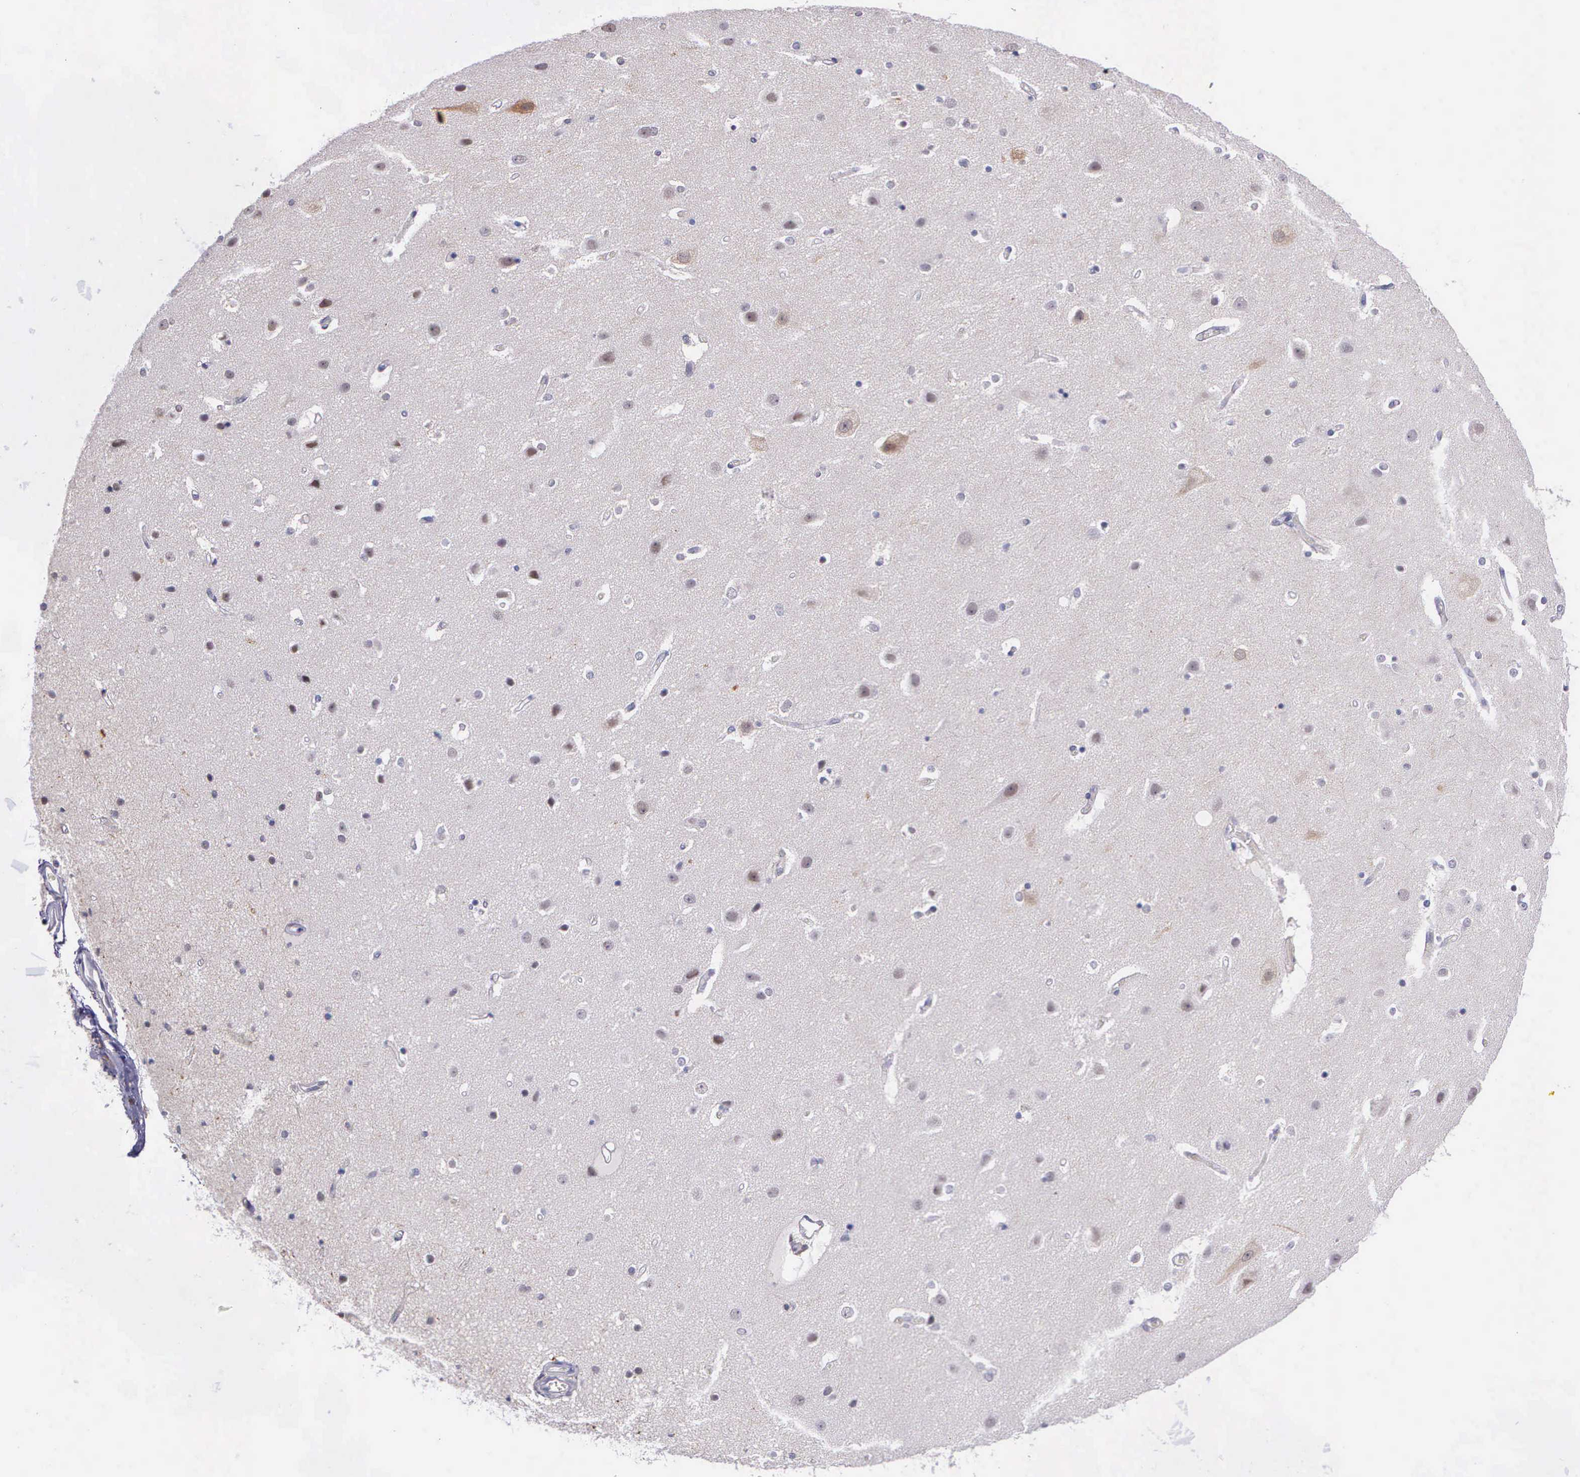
{"staining": {"intensity": "weak", "quantity": ">75%", "location": "cytoplasmic/membranous"}, "tissue": "caudate", "cell_type": "Glial cells", "image_type": "normal", "snomed": [{"axis": "morphology", "description": "Normal tissue, NOS"}, {"axis": "topography", "description": "Lateral ventricle wall"}], "caption": "This photomicrograph demonstrates IHC staining of unremarkable caudate, with low weak cytoplasmic/membranous staining in approximately >75% of glial cells.", "gene": "AHNAK2", "patient": {"sex": "female", "age": 54}}